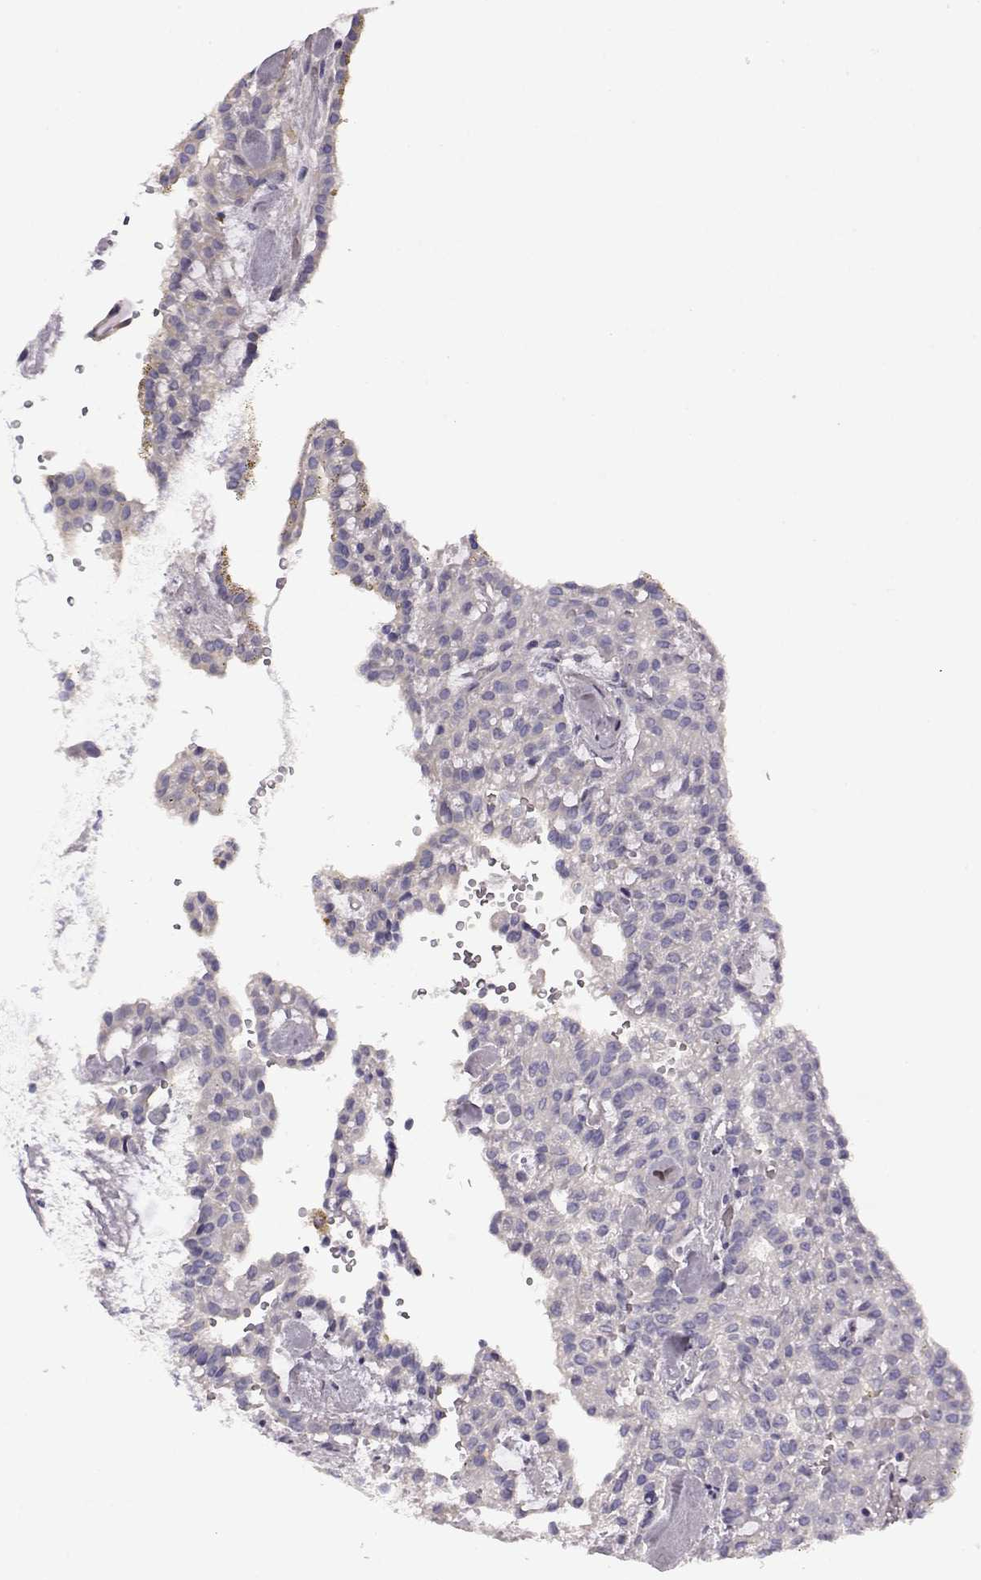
{"staining": {"intensity": "negative", "quantity": "none", "location": "none"}, "tissue": "renal cancer", "cell_type": "Tumor cells", "image_type": "cancer", "snomed": [{"axis": "morphology", "description": "Adenocarcinoma, NOS"}, {"axis": "topography", "description": "Kidney"}], "caption": "The histopathology image exhibits no staining of tumor cells in renal cancer (adenocarcinoma).", "gene": "EDDM3B", "patient": {"sex": "male", "age": 63}}